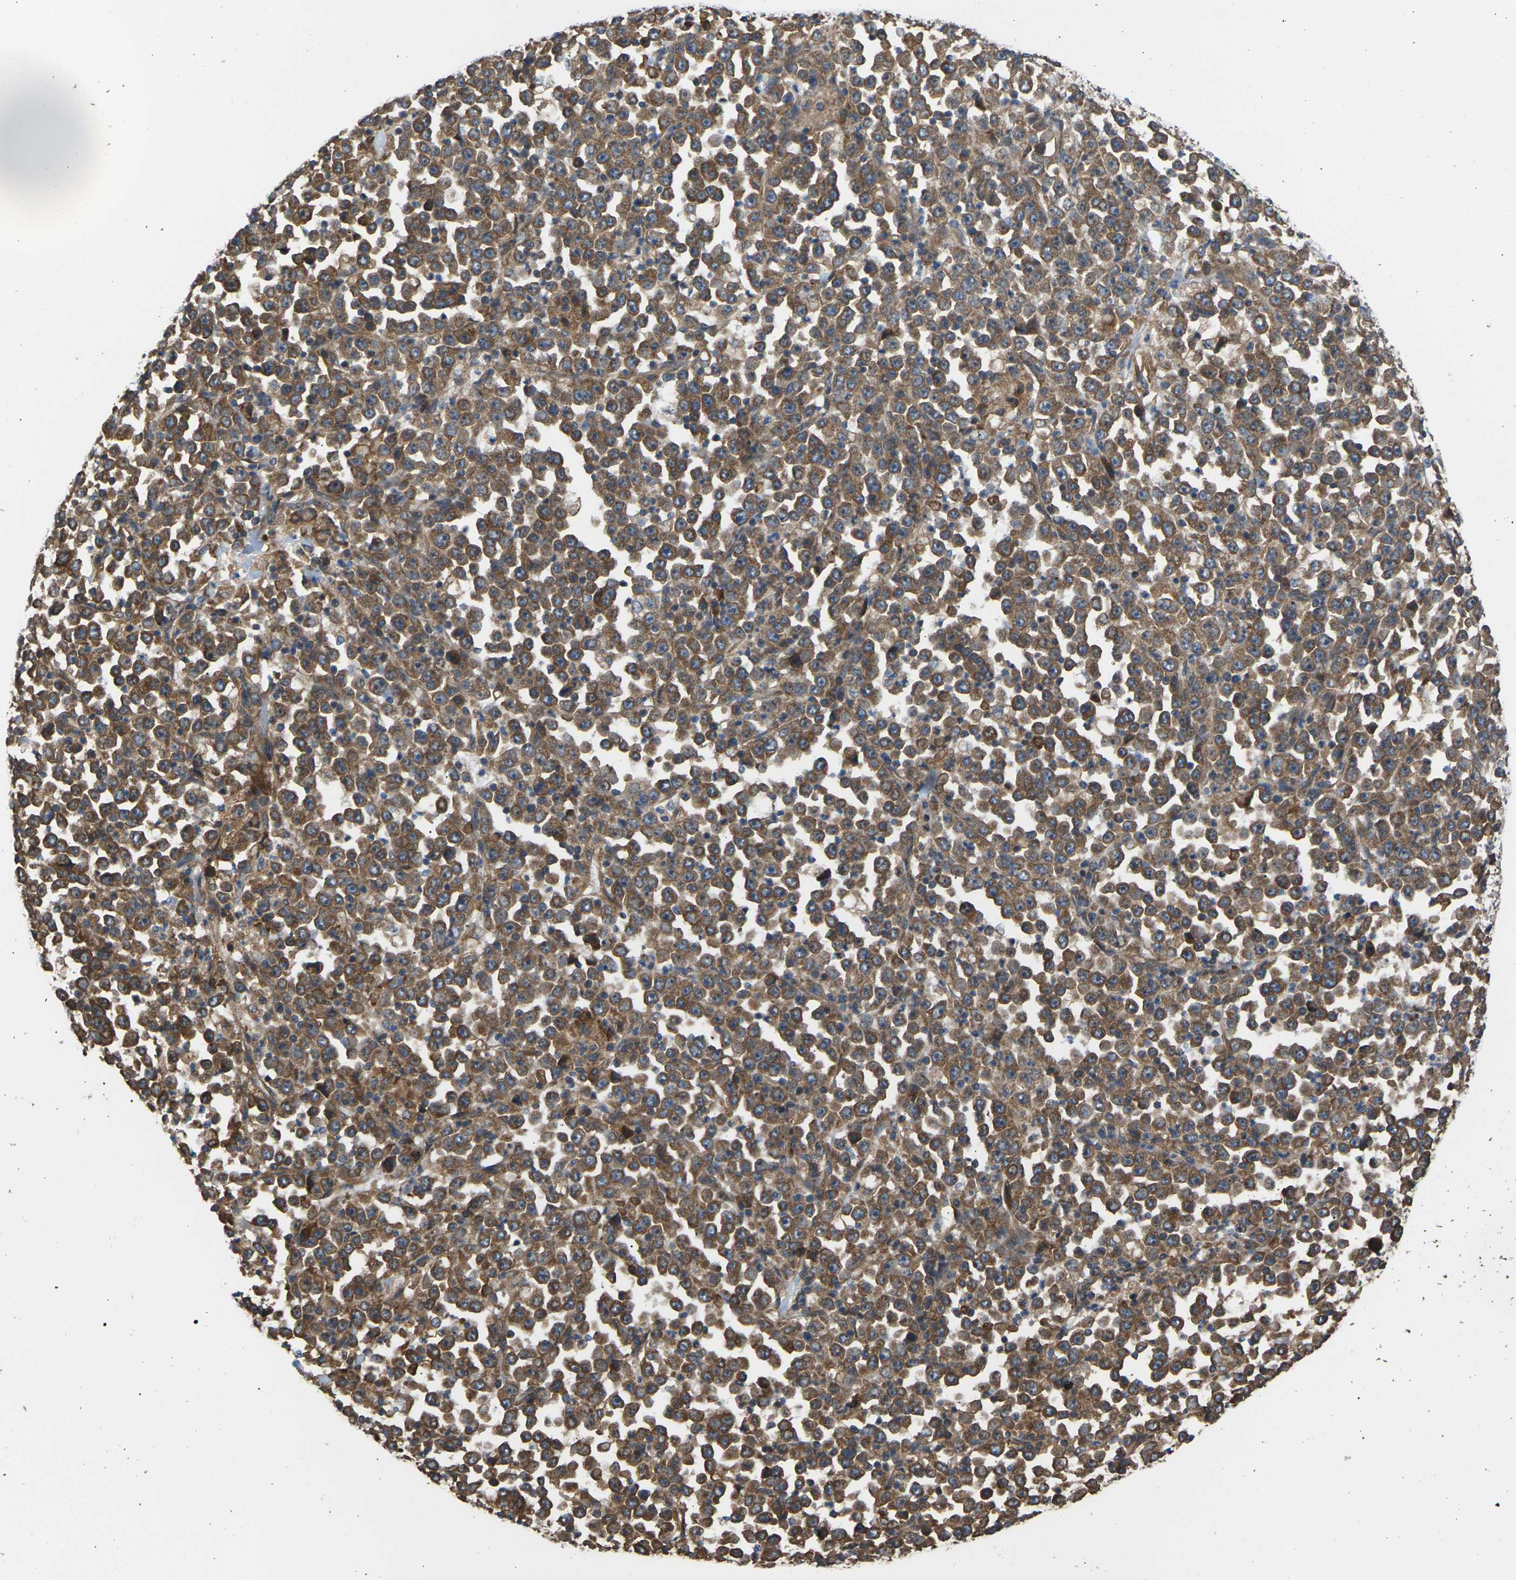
{"staining": {"intensity": "moderate", "quantity": ">75%", "location": "cytoplasmic/membranous"}, "tissue": "stomach cancer", "cell_type": "Tumor cells", "image_type": "cancer", "snomed": [{"axis": "morphology", "description": "Normal tissue, NOS"}, {"axis": "morphology", "description": "Adenocarcinoma, NOS"}, {"axis": "topography", "description": "Stomach, upper"}, {"axis": "topography", "description": "Stomach"}], "caption": "A medium amount of moderate cytoplasmic/membranous positivity is identified in about >75% of tumor cells in stomach cancer (adenocarcinoma) tissue. The staining was performed using DAB (3,3'-diaminobenzidine) to visualize the protein expression in brown, while the nuclei were stained in blue with hematoxylin (Magnification: 20x).", "gene": "NRAS", "patient": {"sex": "male", "age": 59}}